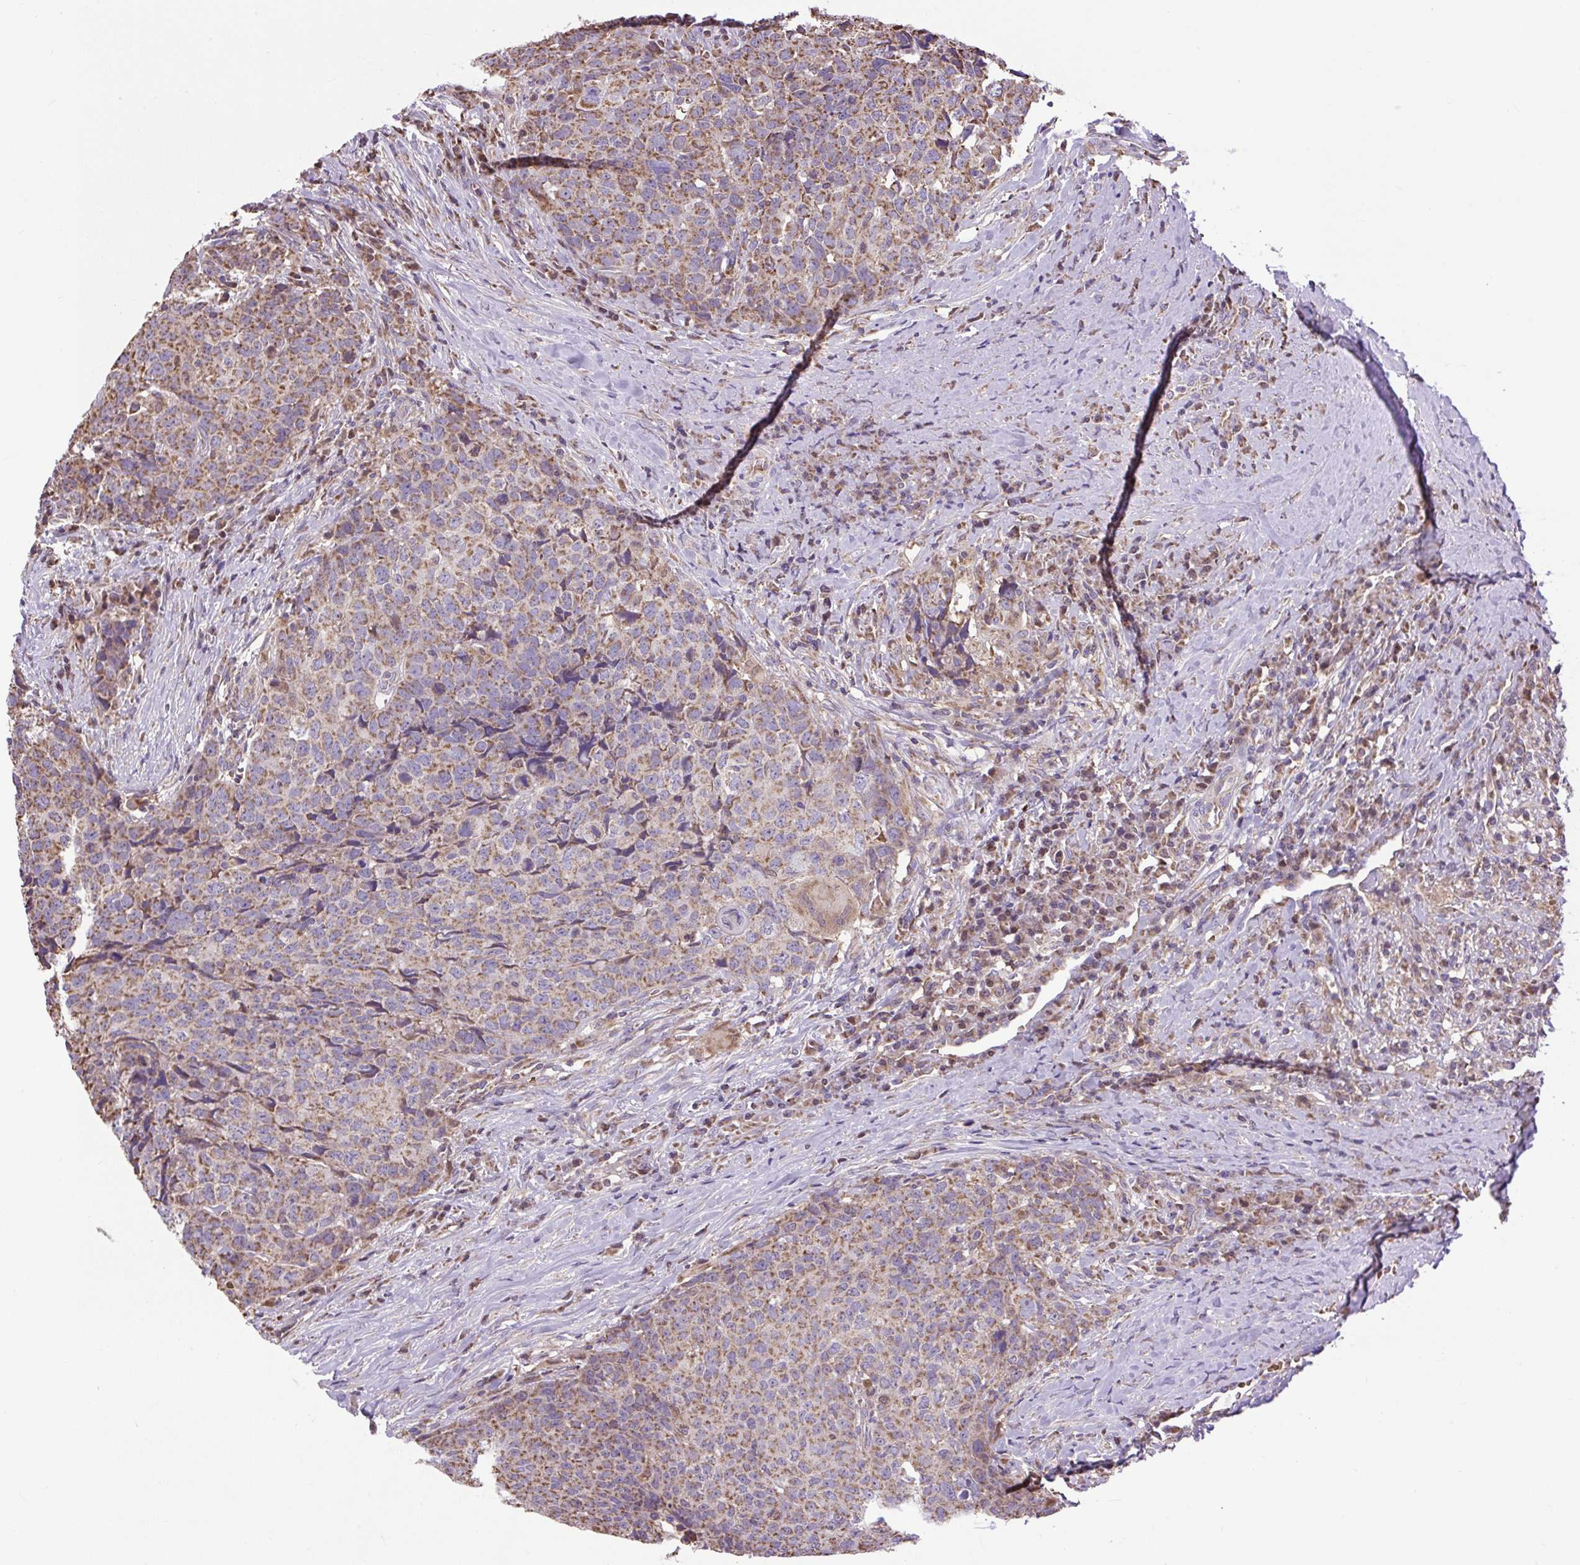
{"staining": {"intensity": "moderate", "quantity": ">75%", "location": "cytoplasmic/membranous"}, "tissue": "head and neck cancer", "cell_type": "Tumor cells", "image_type": "cancer", "snomed": [{"axis": "morphology", "description": "Squamous cell carcinoma, NOS"}, {"axis": "topography", "description": "Head-Neck"}], "caption": "IHC of human head and neck cancer (squamous cell carcinoma) demonstrates medium levels of moderate cytoplasmic/membranous expression in about >75% of tumor cells. (Stains: DAB in brown, nuclei in blue, Microscopy: brightfield microscopy at high magnification).", "gene": "PLCG1", "patient": {"sex": "male", "age": 66}}